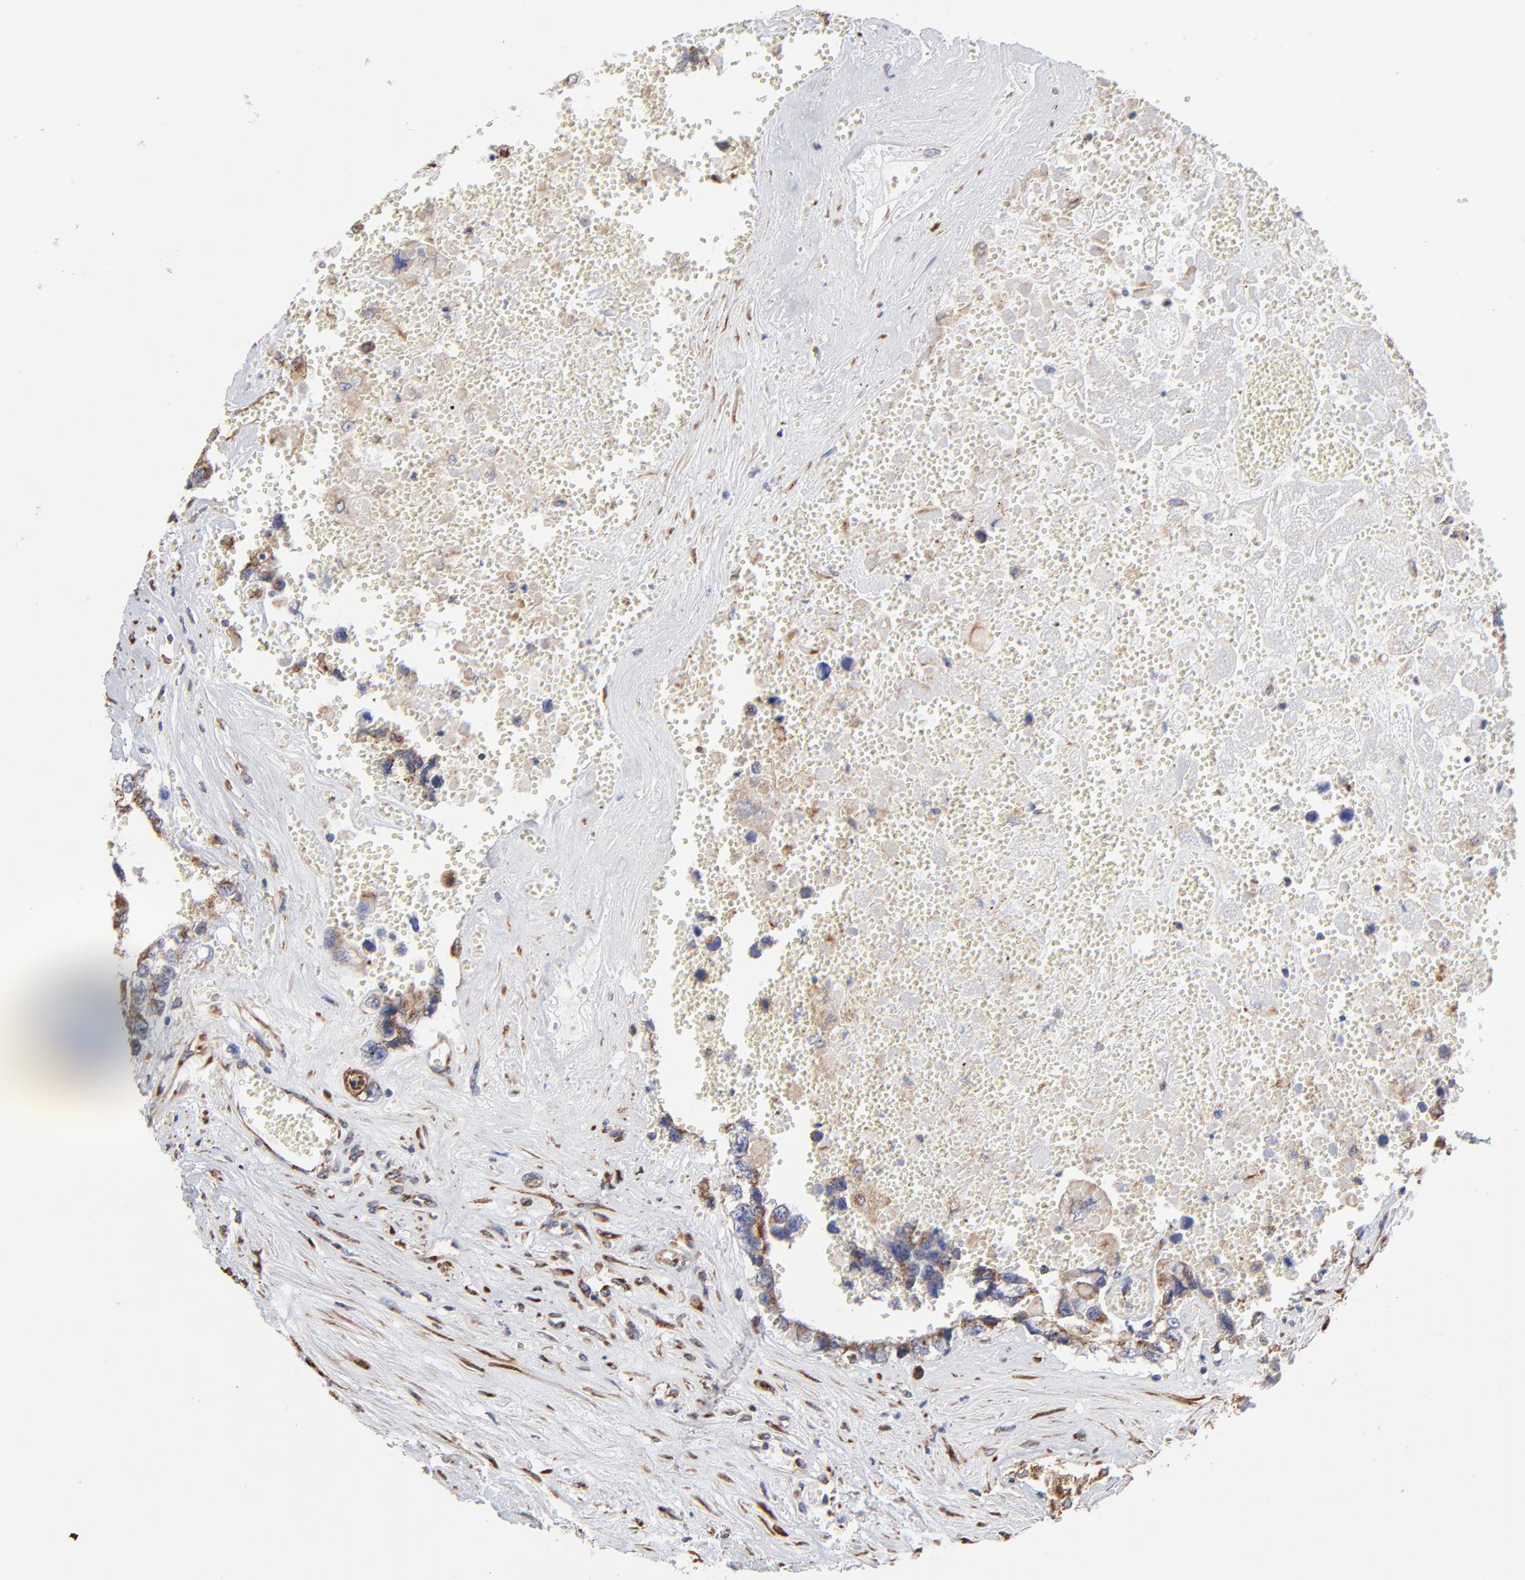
{"staining": {"intensity": "weak", "quantity": ">75%", "location": "cytoplasmic/membranous"}, "tissue": "testis cancer", "cell_type": "Tumor cells", "image_type": "cancer", "snomed": [{"axis": "morphology", "description": "Carcinoma, Embryonal, NOS"}, {"axis": "topography", "description": "Testis"}], "caption": "Protein staining exhibits weak cytoplasmic/membranous expression in approximately >75% of tumor cells in embryonal carcinoma (testis).", "gene": "LMAN1", "patient": {"sex": "male", "age": 31}}